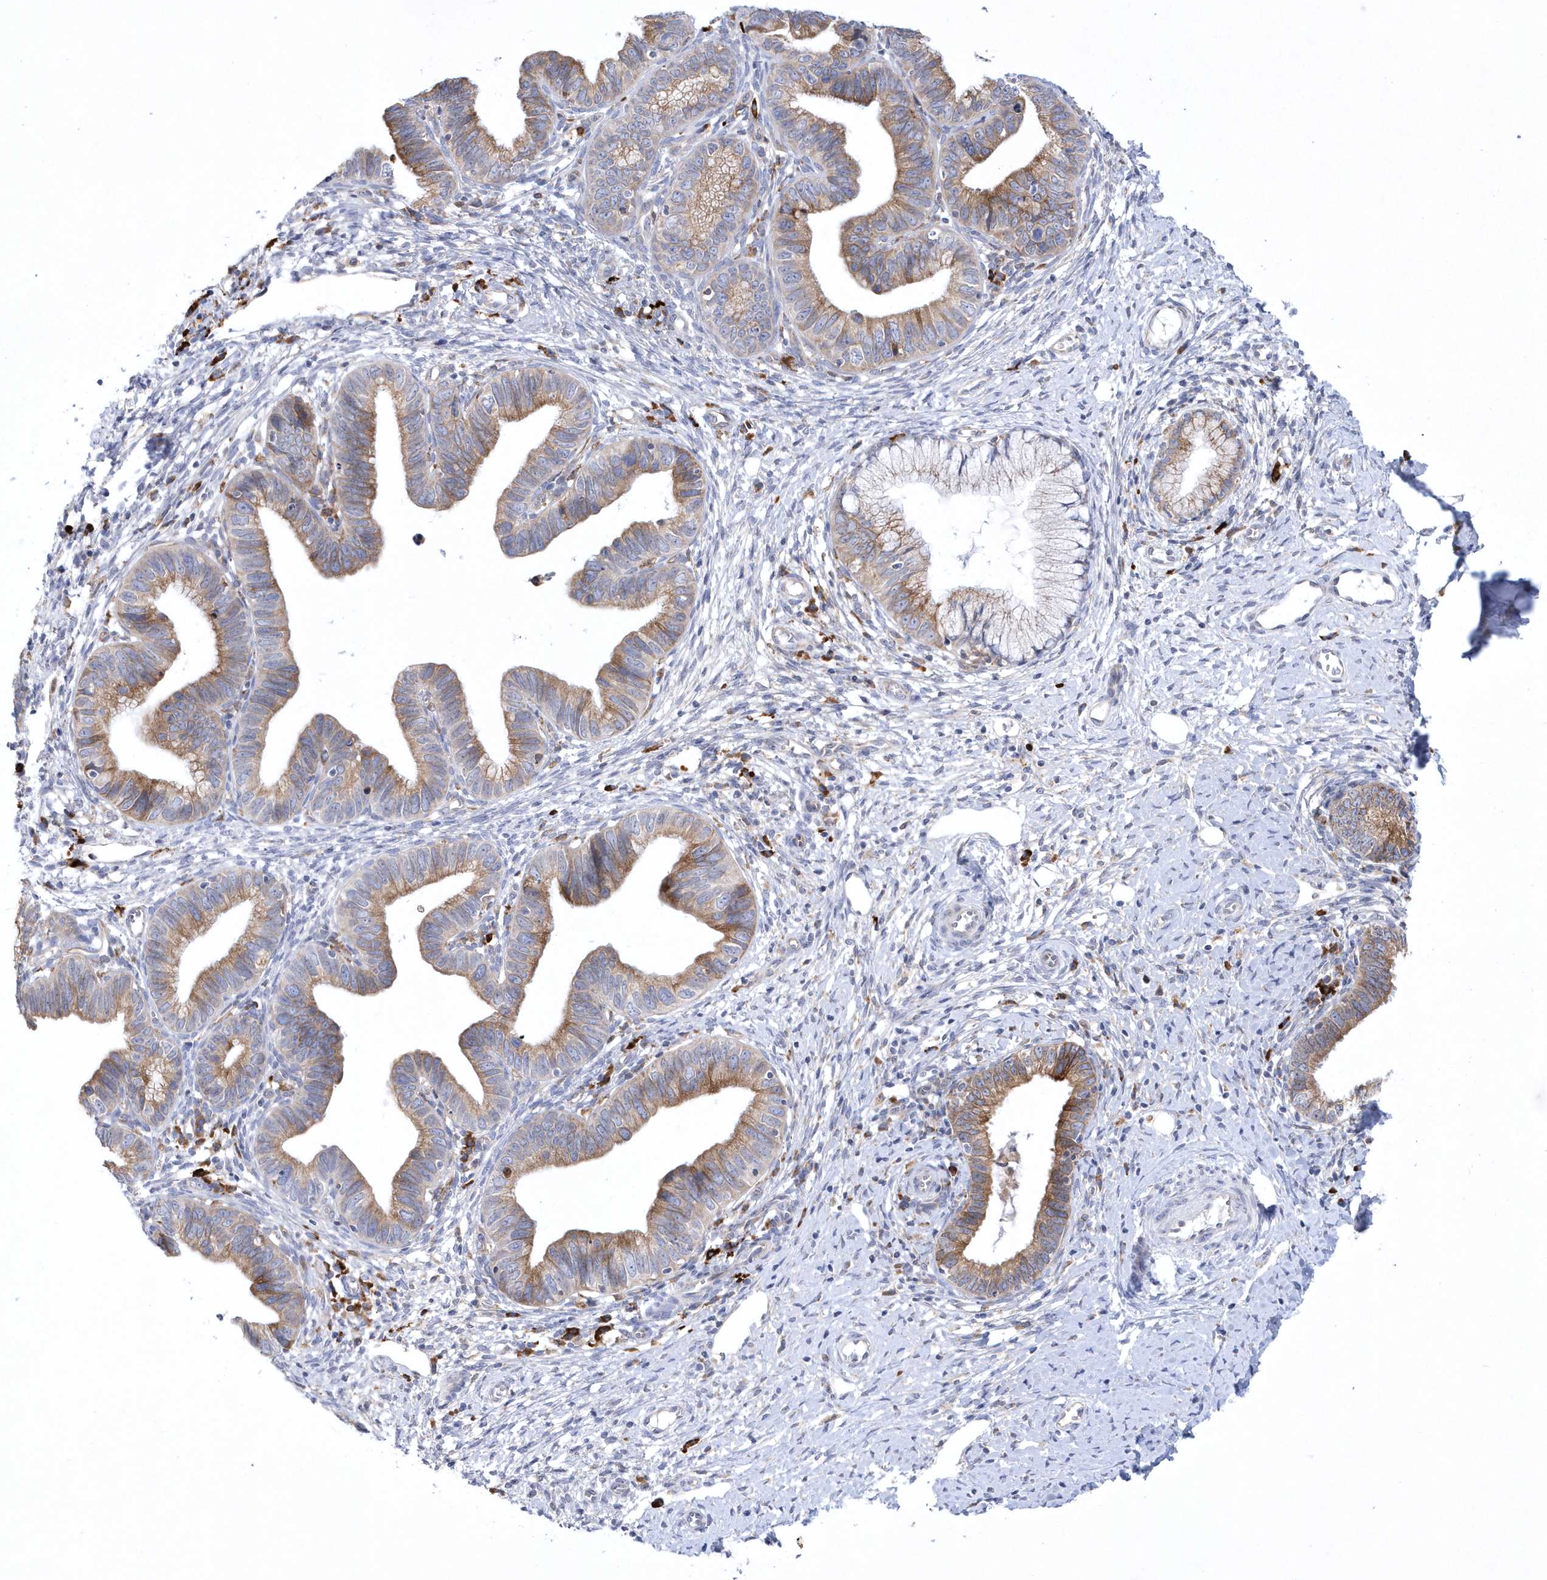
{"staining": {"intensity": "moderate", "quantity": ">75%", "location": "cytoplasmic/membranous"}, "tissue": "cervical cancer", "cell_type": "Tumor cells", "image_type": "cancer", "snomed": [{"axis": "morphology", "description": "Adenocarcinoma, NOS"}, {"axis": "topography", "description": "Cervix"}], "caption": "Immunohistochemistry image of neoplastic tissue: adenocarcinoma (cervical) stained using IHC demonstrates medium levels of moderate protein expression localized specifically in the cytoplasmic/membranous of tumor cells, appearing as a cytoplasmic/membranous brown color.", "gene": "MED31", "patient": {"sex": "female", "age": 36}}